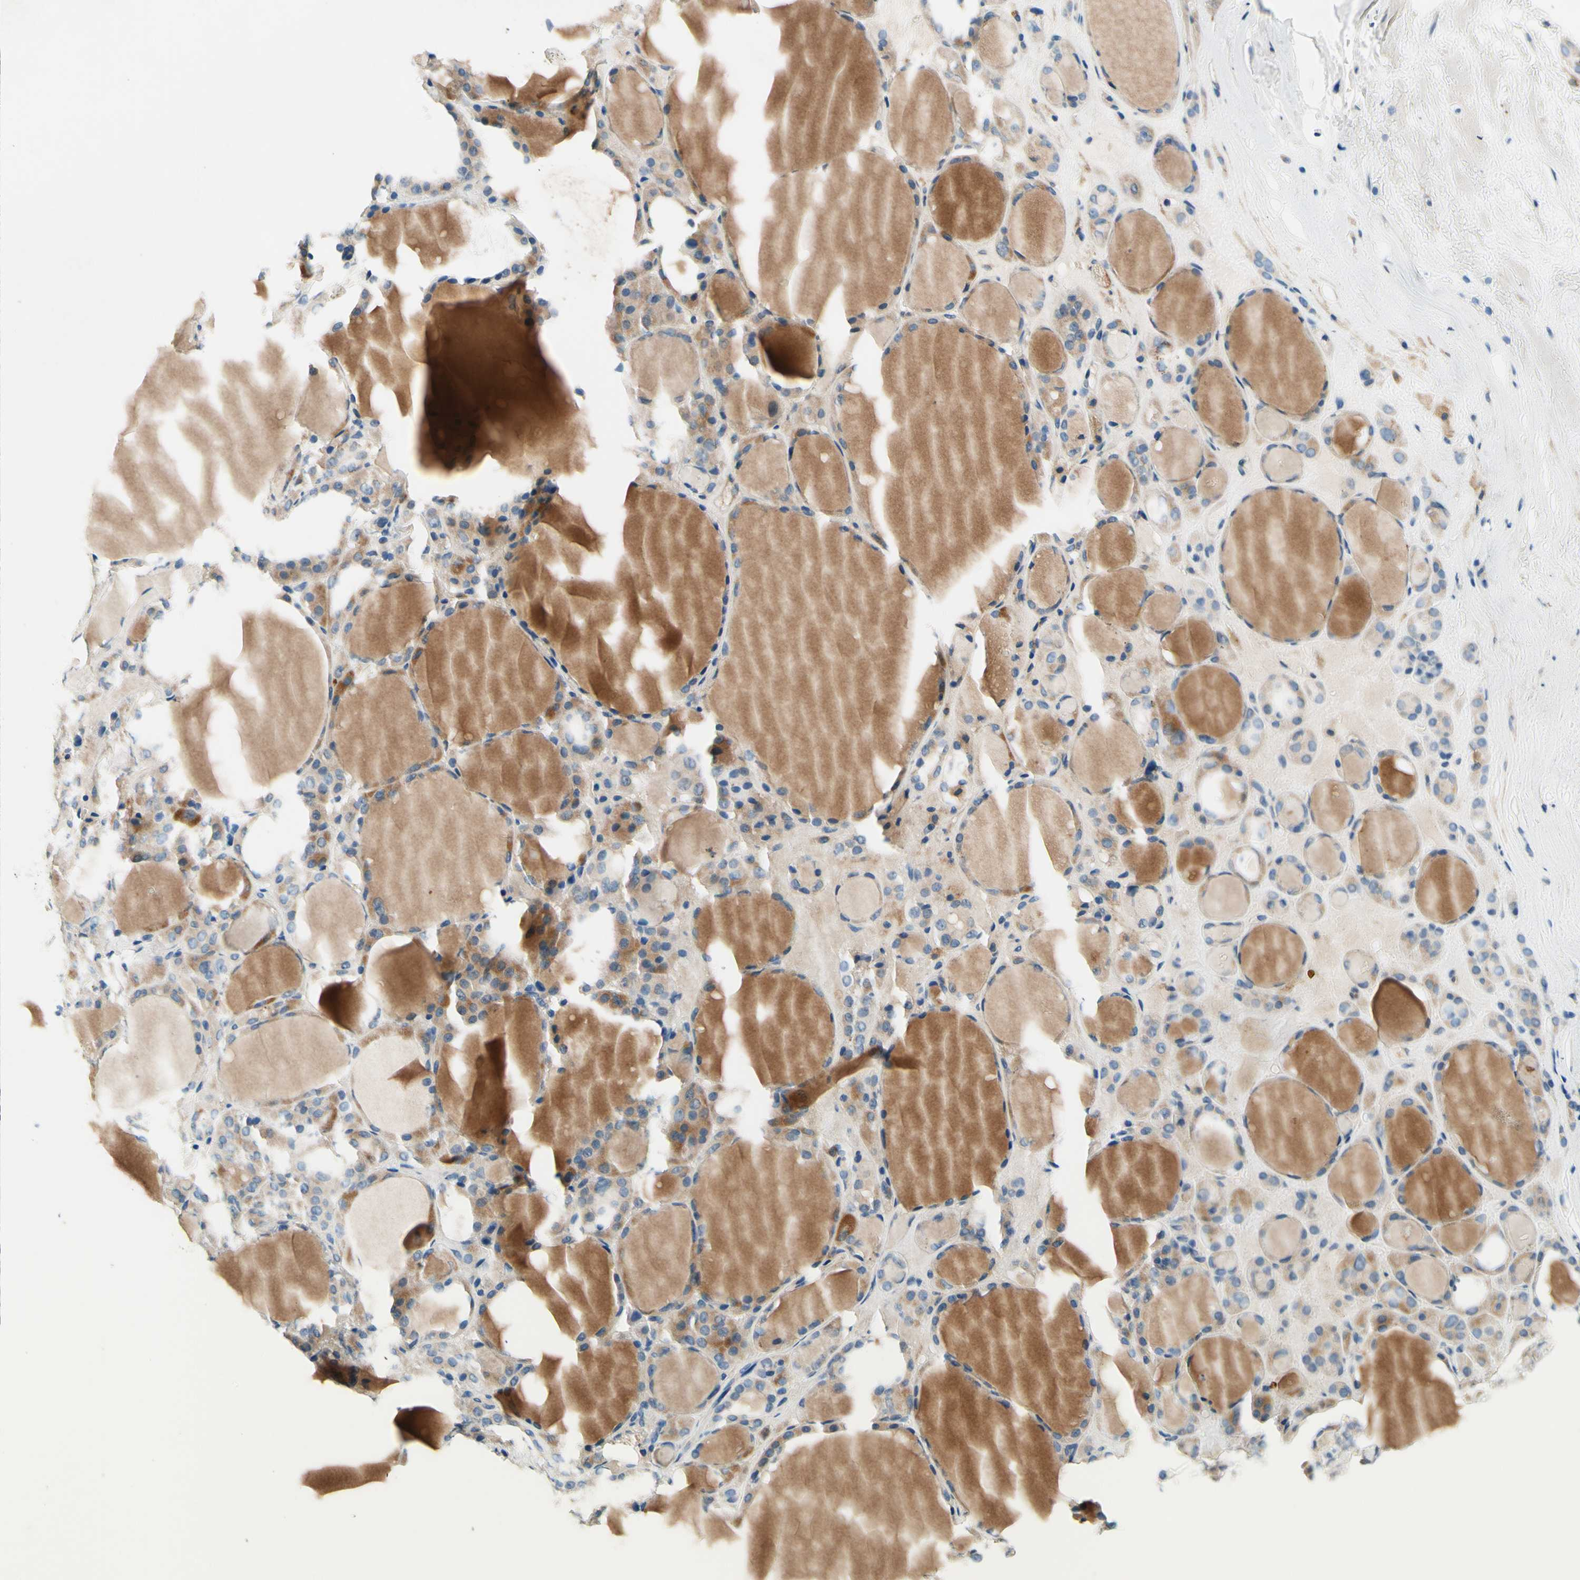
{"staining": {"intensity": "weak", "quantity": "25%-75%", "location": "cytoplasmic/membranous"}, "tissue": "thyroid gland", "cell_type": "Glandular cells", "image_type": "normal", "snomed": [{"axis": "morphology", "description": "Normal tissue, NOS"}, {"axis": "morphology", "description": "Carcinoma, NOS"}, {"axis": "topography", "description": "Thyroid gland"}], "caption": "Brown immunohistochemical staining in benign thyroid gland shows weak cytoplasmic/membranous positivity in about 25%-75% of glandular cells.", "gene": "SIGLEC9", "patient": {"sex": "female", "age": 86}}